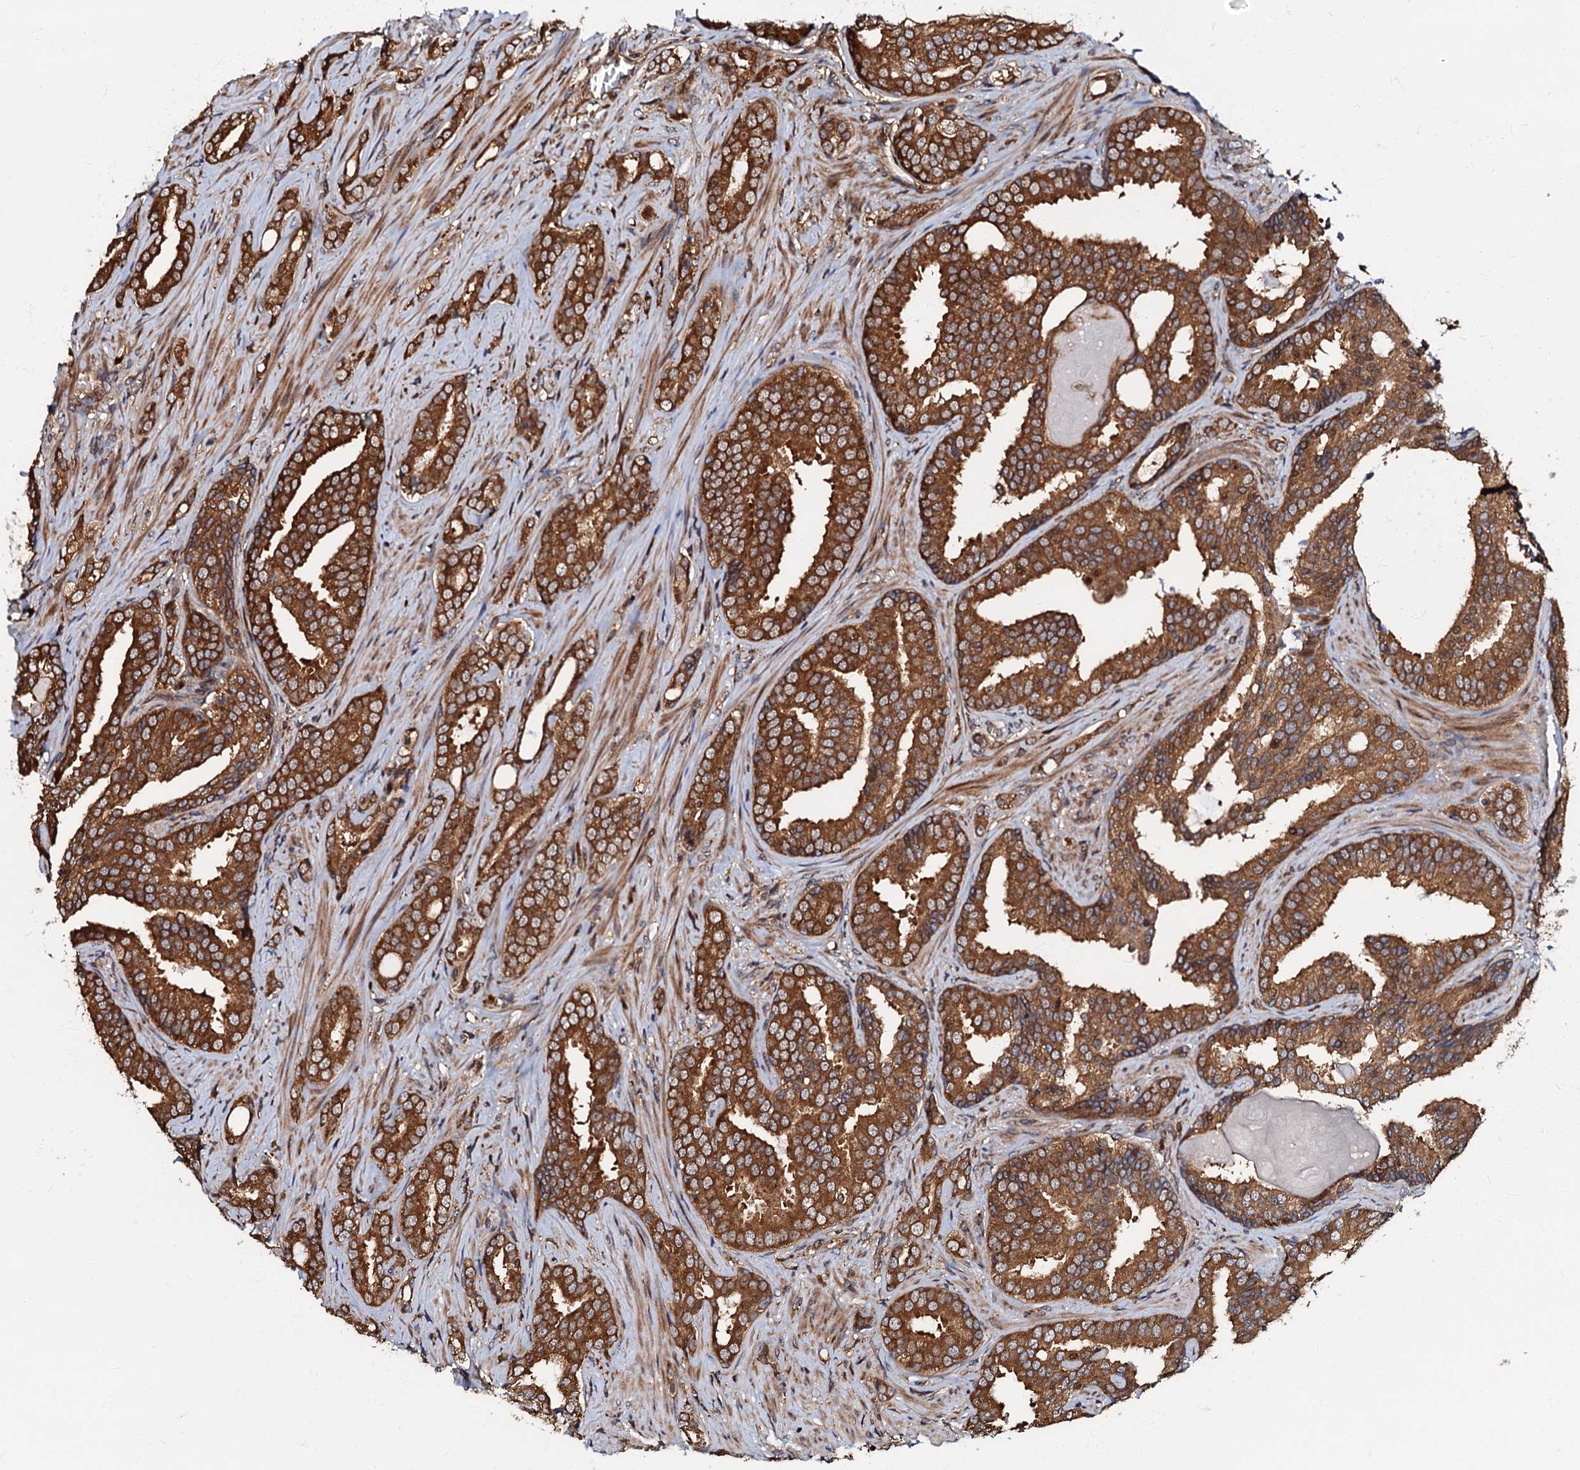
{"staining": {"intensity": "strong", "quantity": ">75%", "location": "cytoplasmic/membranous"}, "tissue": "prostate cancer", "cell_type": "Tumor cells", "image_type": "cancer", "snomed": [{"axis": "morphology", "description": "Adenocarcinoma, High grade"}, {"axis": "topography", "description": "Prostate"}], "caption": "This image shows prostate cancer stained with immunohistochemistry to label a protein in brown. The cytoplasmic/membranous of tumor cells show strong positivity for the protein. Nuclei are counter-stained blue.", "gene": "OSBP", "patient": {"sex": "male", "age": 63}}